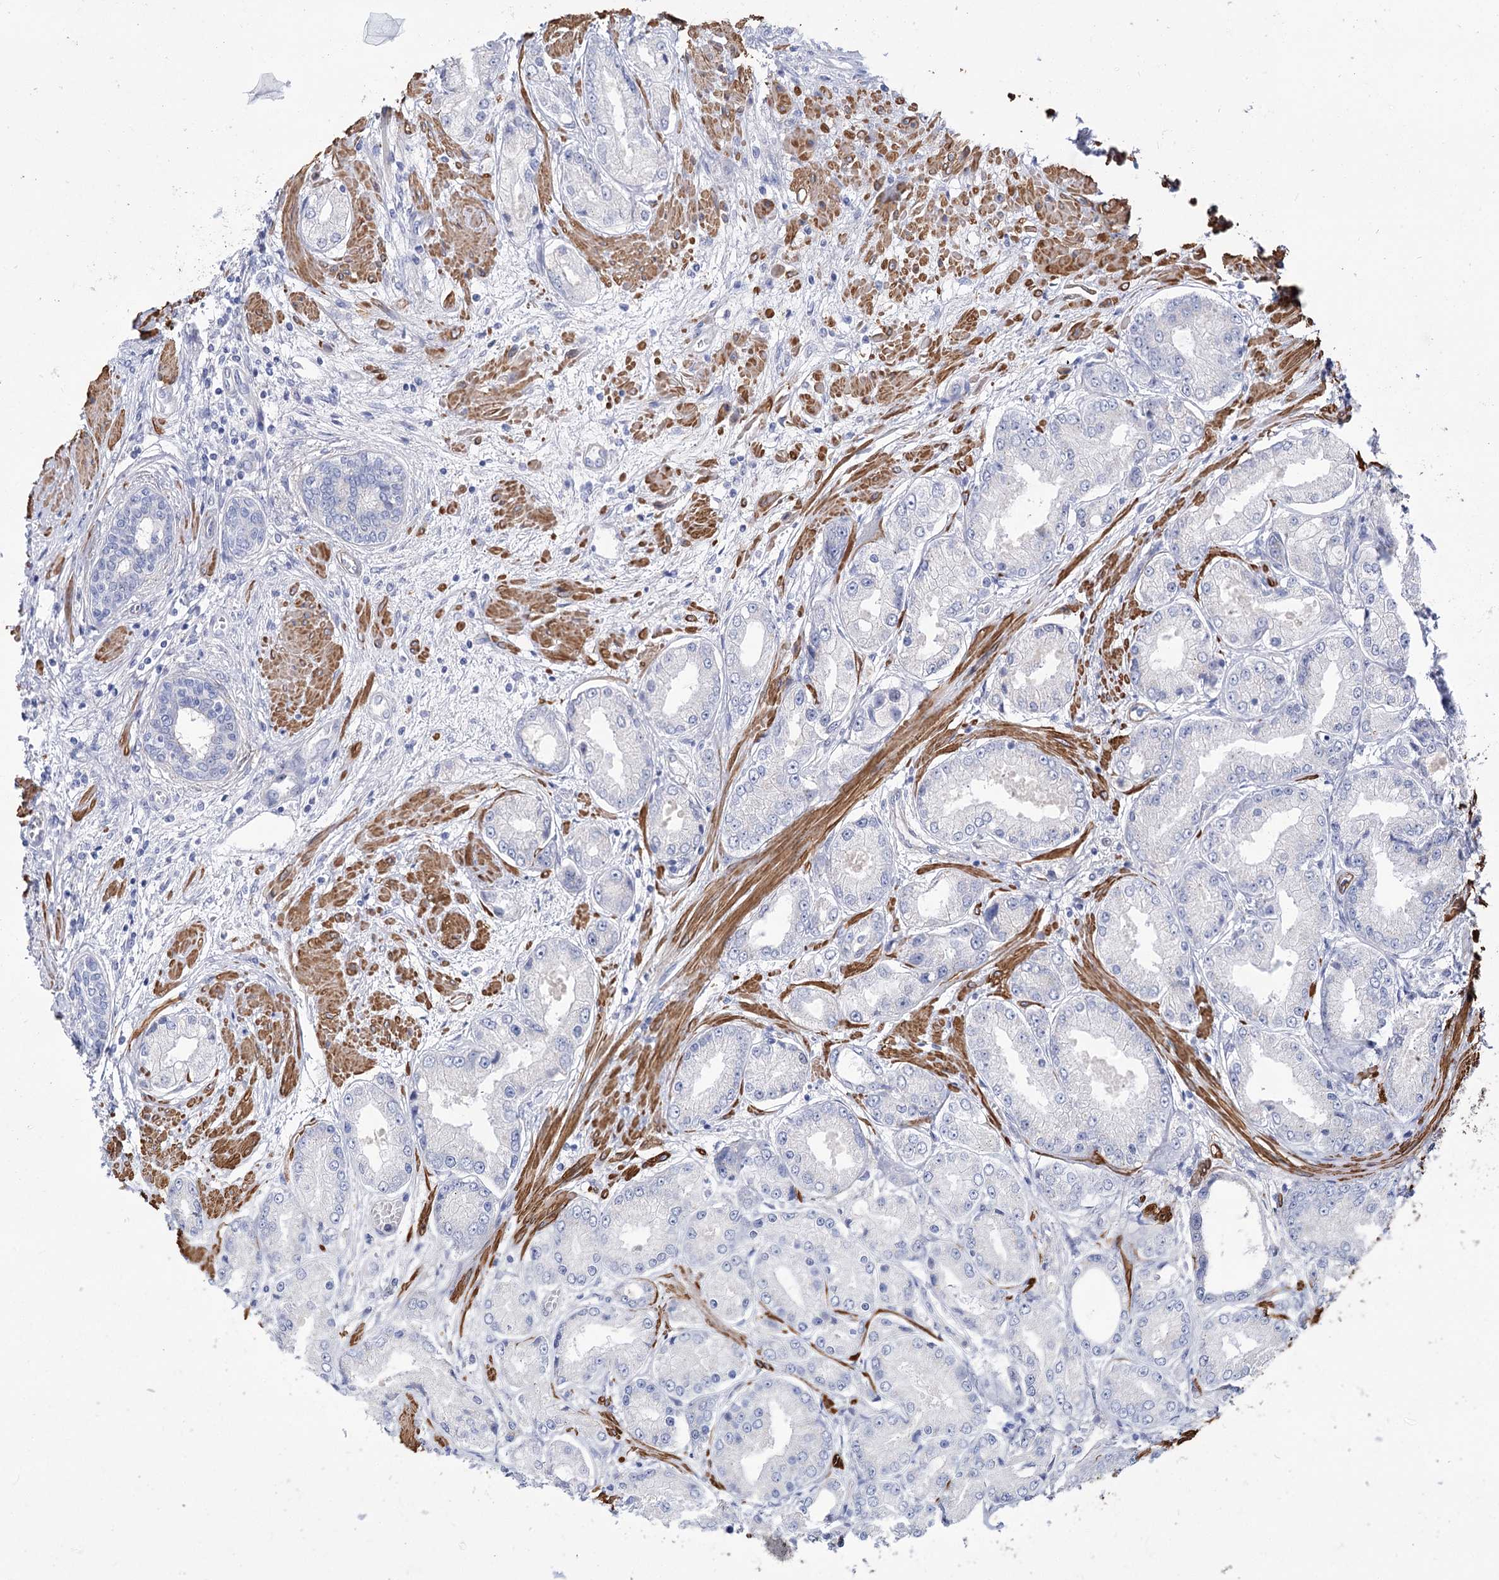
{"staining": {"intensity": "negative", "quantity": "none", "location": "none"}, "tissue": "prostate cancer", "cell_type": "Tumor cells", "image_type": "cancer", "snomed": [{"axis": "morphology", "description": "Adenocarcinoma, High grade"}, {"axis": "topography", "description": "Prostate"}], "caption": "A histopathology image of human prostate cancer is negative for staining in tumor cells. (Stains: DAB (3,3'-diaminobenzidine) immunohistochemistry (IHC) with hematoxylin counter stain, Microscopy: brightfield microscopy at high magnification).", "gene": "WASHC3", "patient": {"sex": "male", "age": 59}}